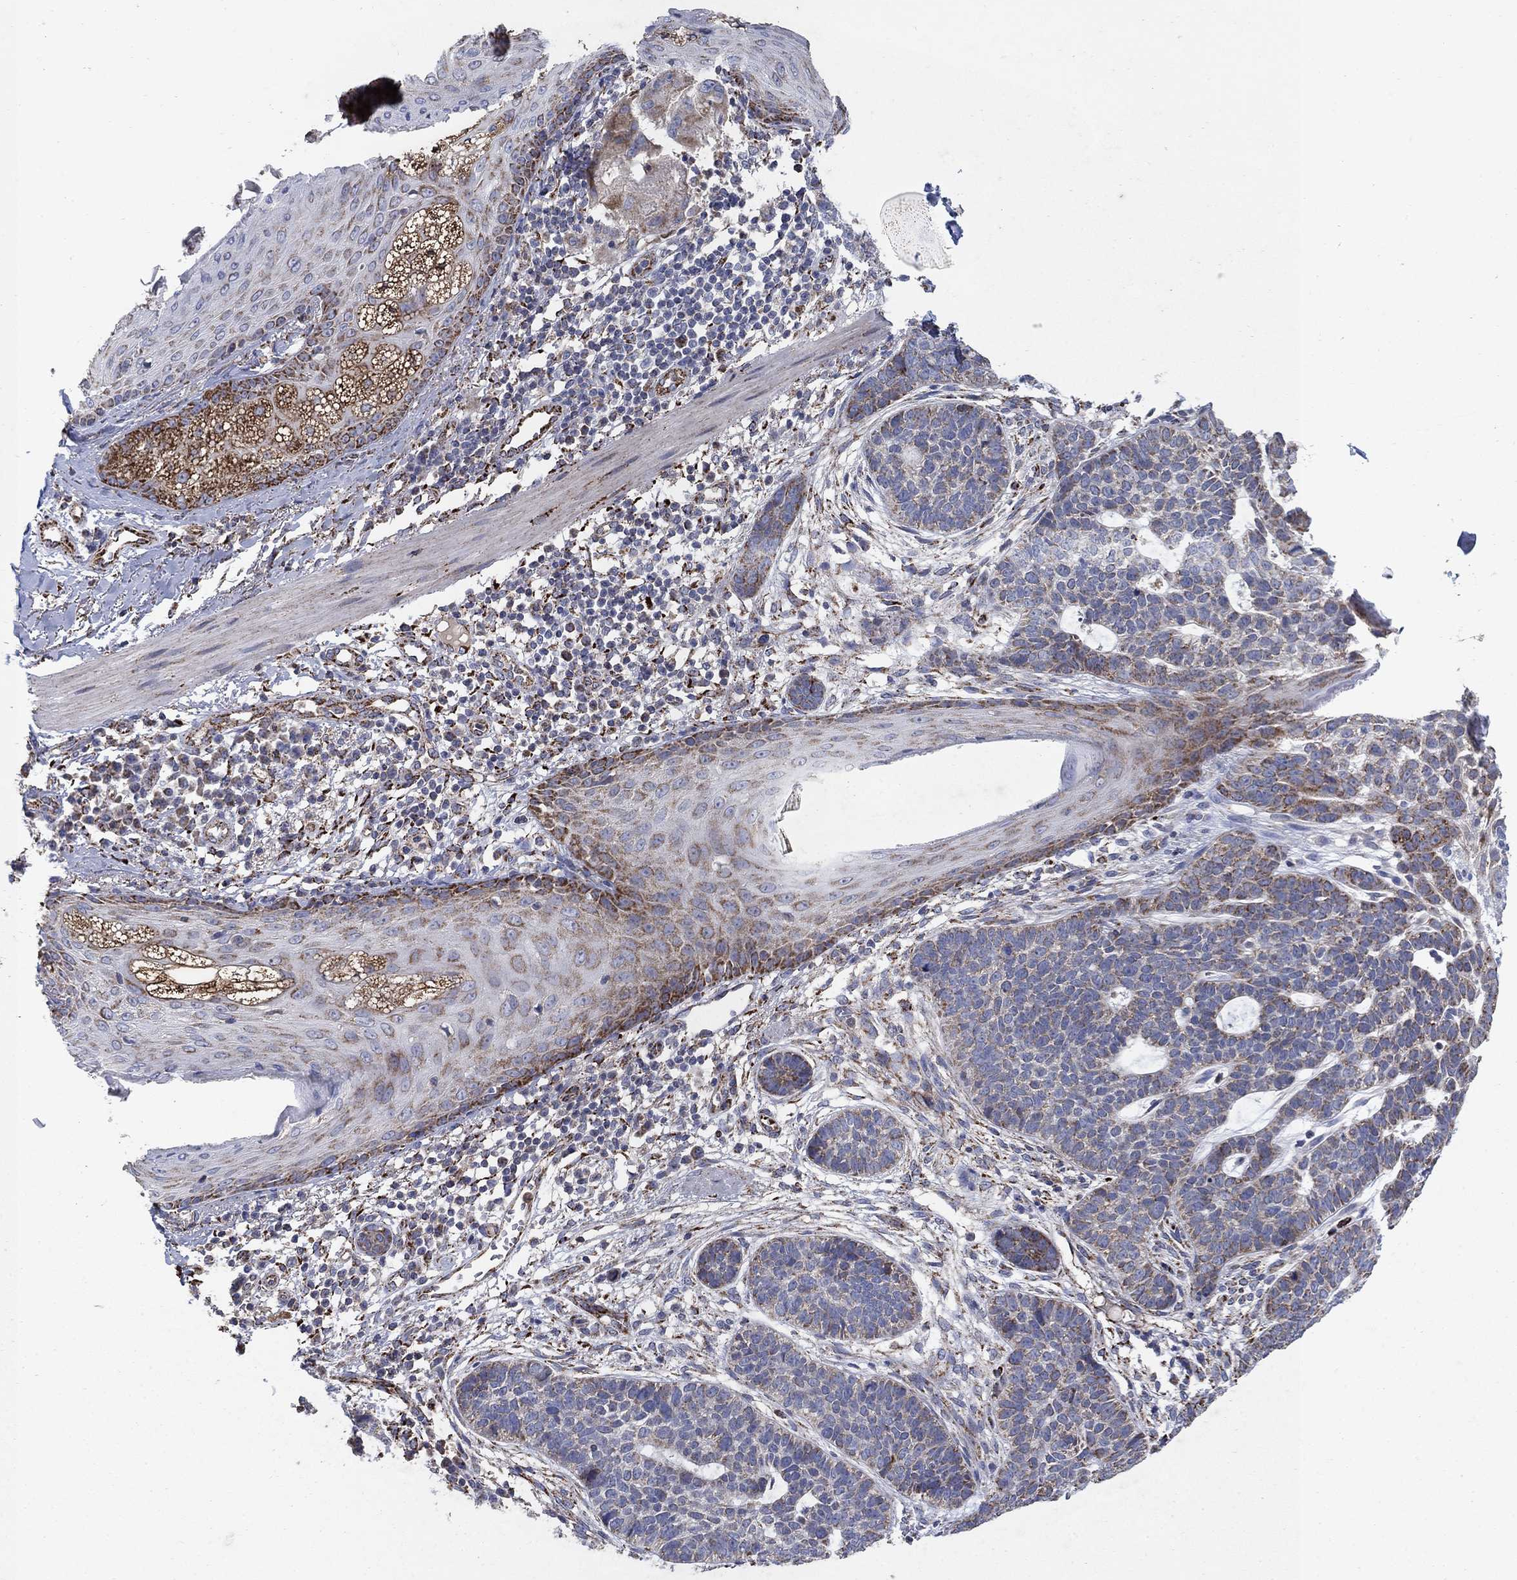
{"staining": {"intensity": "moderate", "quantity": "<25%", "location": "cytoplasmic/membranous"}, "tissue": "skin cancer", "cell_type": "Tumor cells", "image_type": "cancer", "snomed": [{"axis": "morphology", "description": "Squamous cell carcinoma, NOS"}, {"axis": "topography", "description": "Skin"}], "caption": "The image displays staining of skin squamous cell carcinoma, revealing moderate cytoplasmic/membranous protein staining (brown color) within tumor cells. The protein is stained brown, and the nuclei are stained in blue (DAB IHC with brightfield microscopy, high magnification).", "gene": "PNPLA2", "patient": {"sex": "male", "age": 88}}